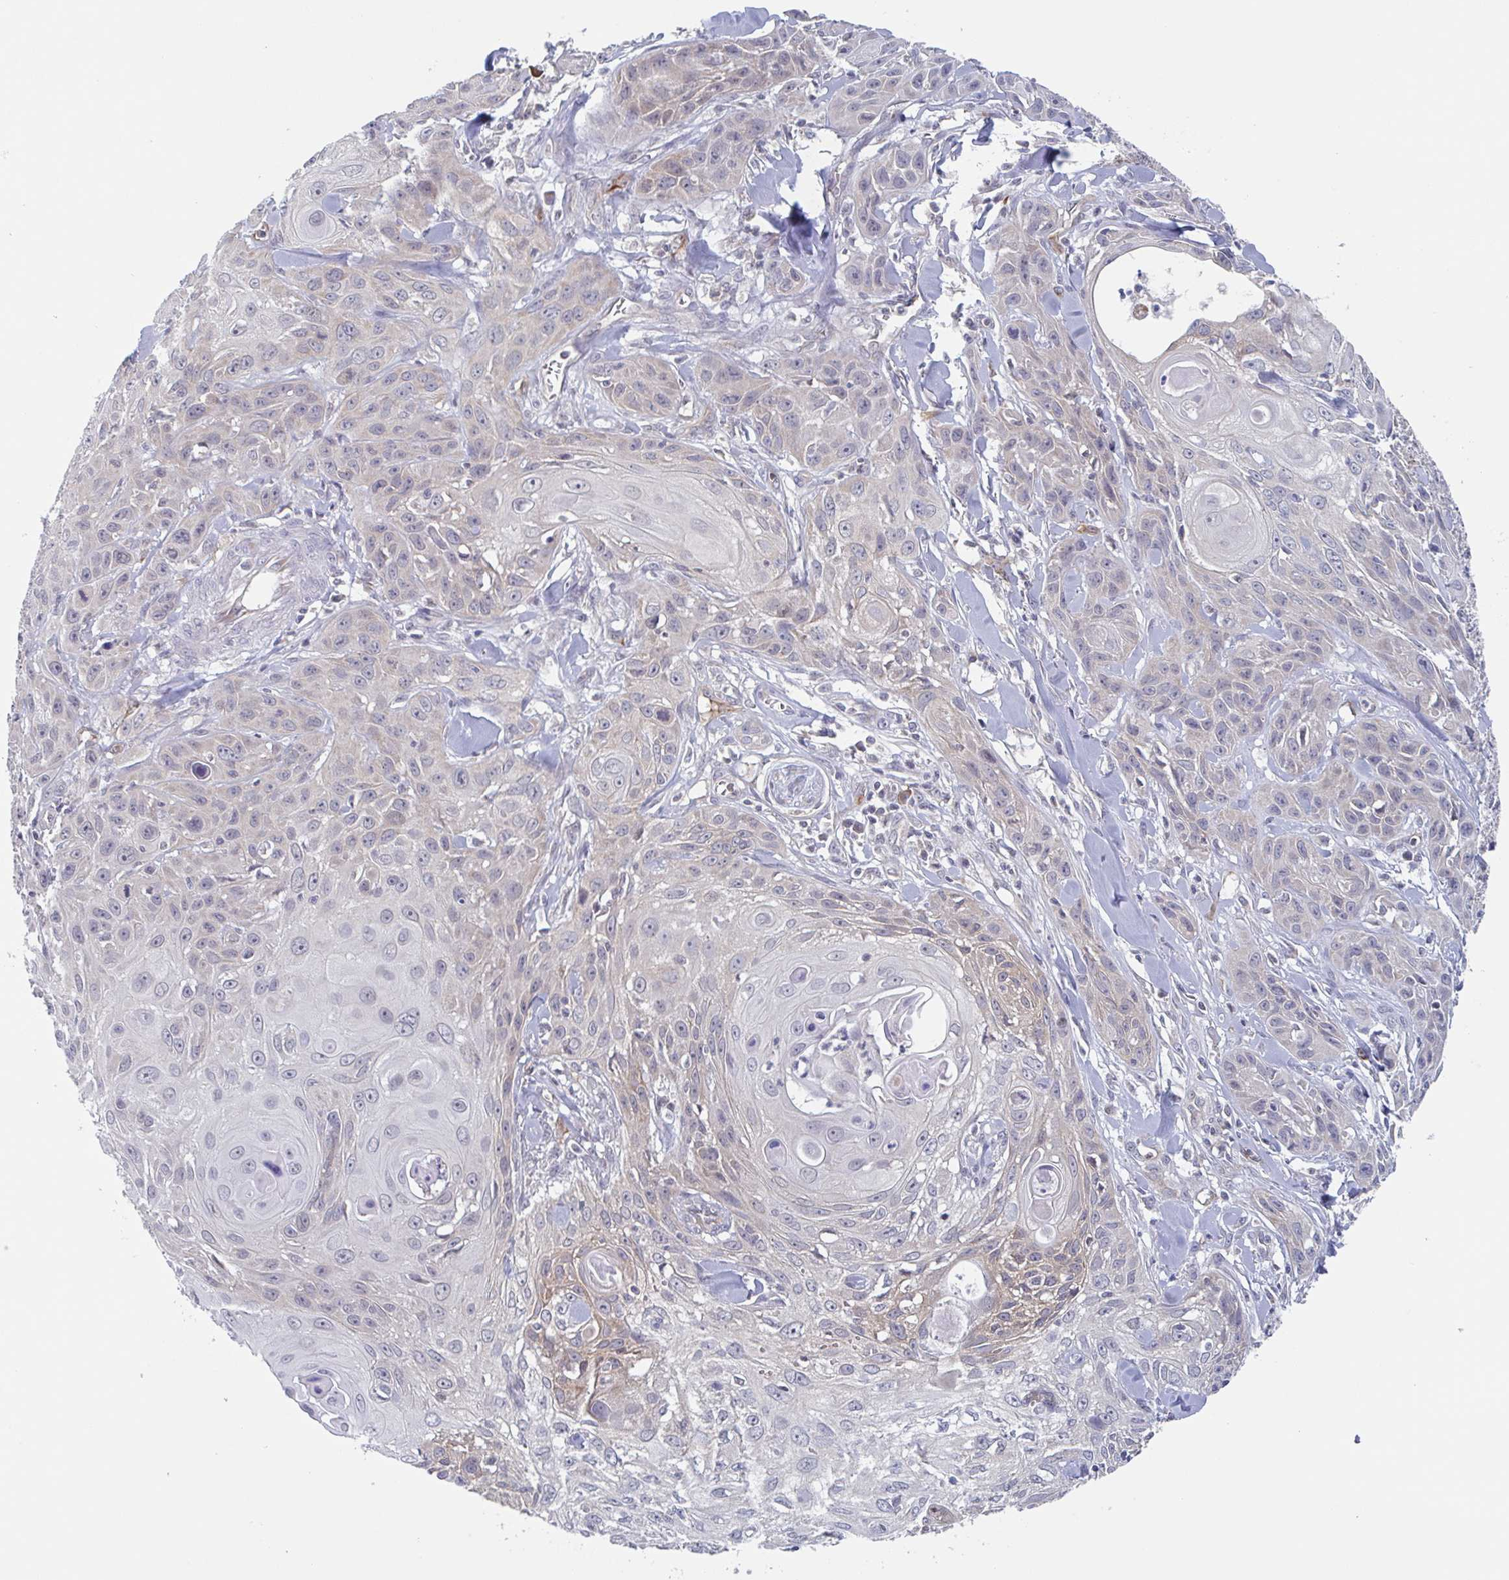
{"staining": {"intensity": "weak", "quantity": "<25%", "location": "cytoplasmic/membranous"}, "tissue": "skin cancer", "cell_type": "Tumor cells", "image_type": "cancer", "snomed": [{"axis": "morphology", "description": "Squamous cell carcinoma, NOS"}, {"axis": "topography", "description": "Skin"}, {"axis": "topography", "description": "Vulva"}], "caption": "DAB (3,3'-diaminobenzidine) immunohistochemical staining of human skin cancer demonstrates no significant staining in tumor cells.", "gene": "SURF1", "patient": {"sex": "female", "age": 83}}